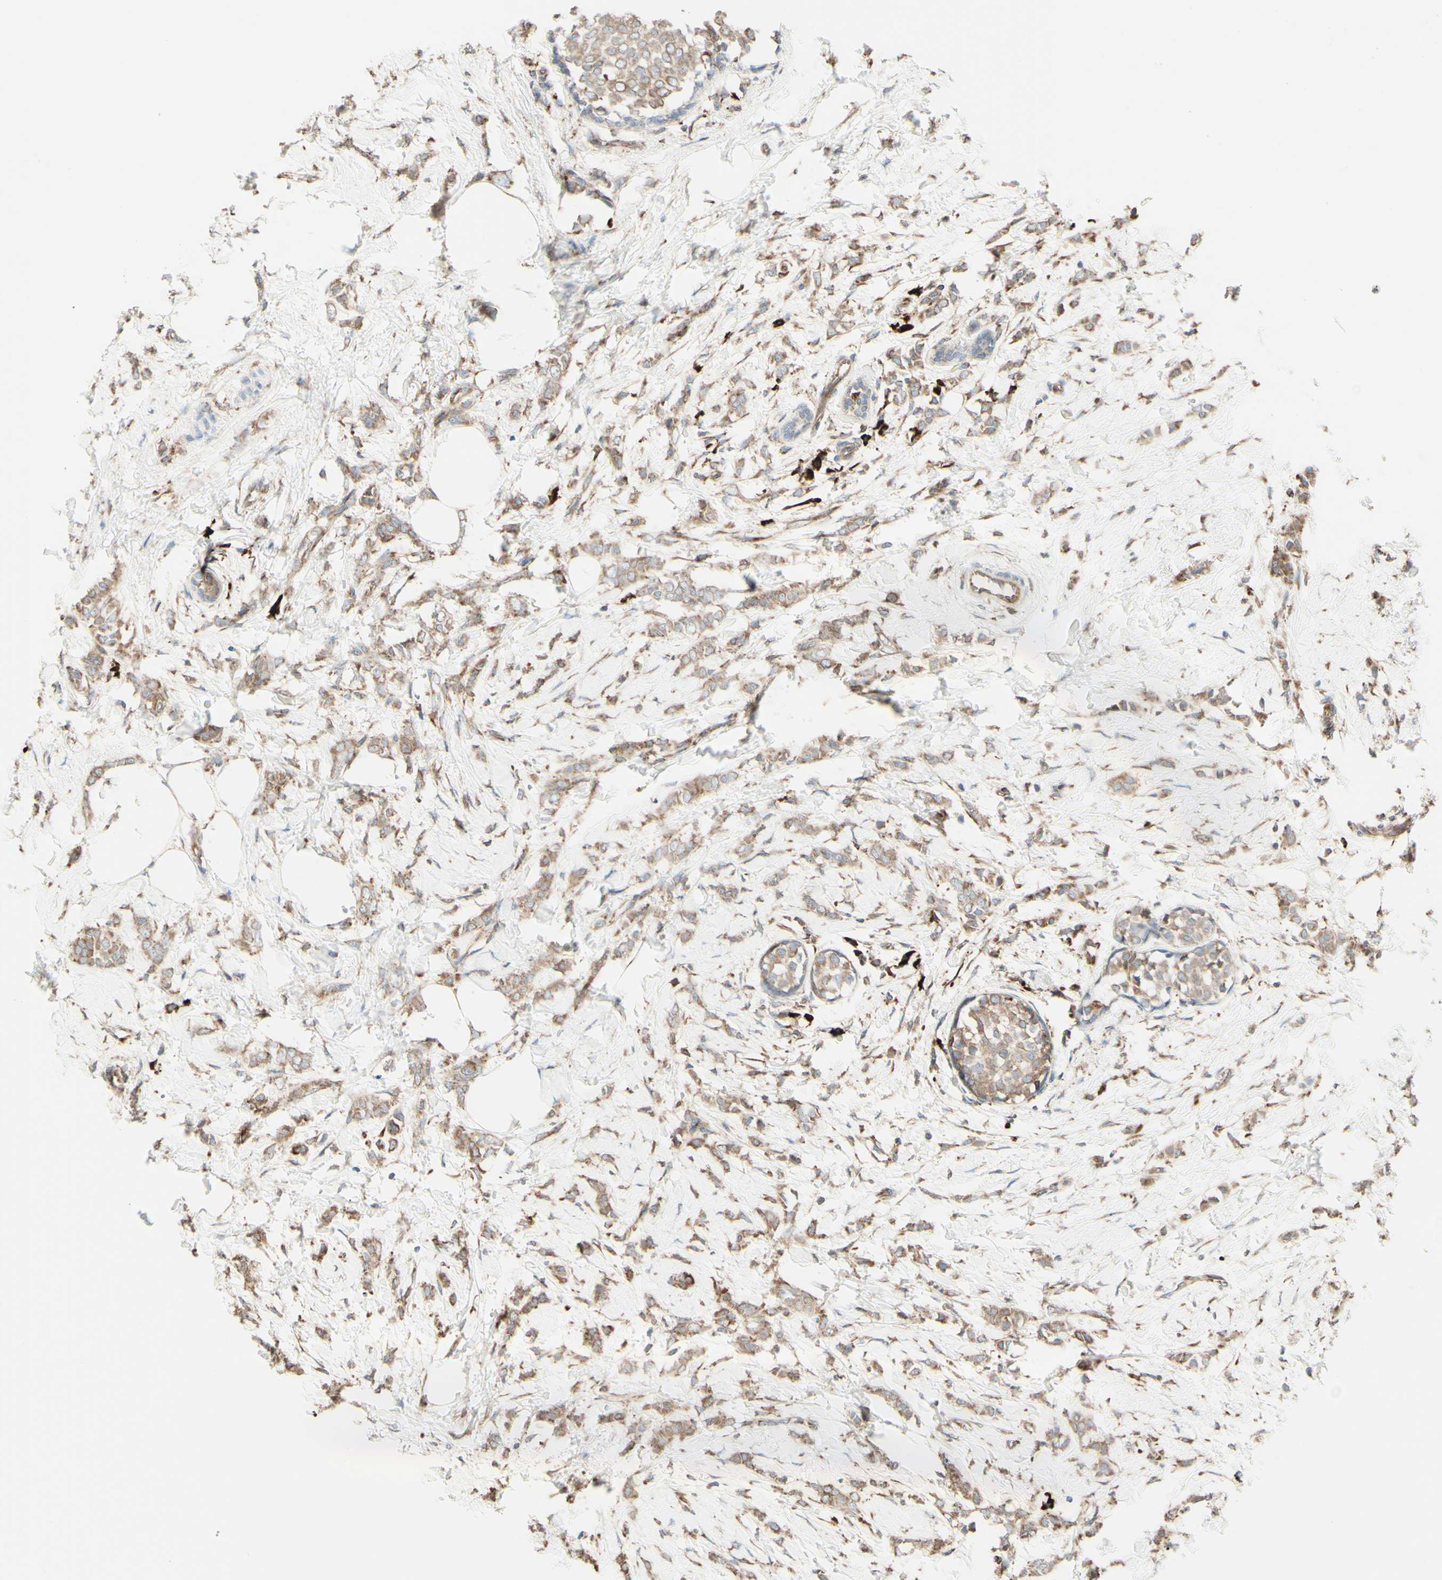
{"staining": {"intensity": "moderate", "quantity": ">75%", "location": "cytoplasmic/membranous"}, "tissue": "breast cancer", "cell_type": "Tumor cells", "image_type": "cancer", "snomed": [{"axis": "morphology", "description": "Lobular carcinoma, in situ"}, {"axis": "morphology", "description": "Lobular carcinoma"}, {"axis": "topography", "description": "Breast"}], "caption": "Immunohistochemistry image of lobular carcinoma (breast) stained for a protein (brown), which exhibits medium levels of moderate cytoplasmic/membranous positivity in about >75% of tumor cells.", "gene": "DNAJB11", "patient": {"sex": "female", "age": 41}}